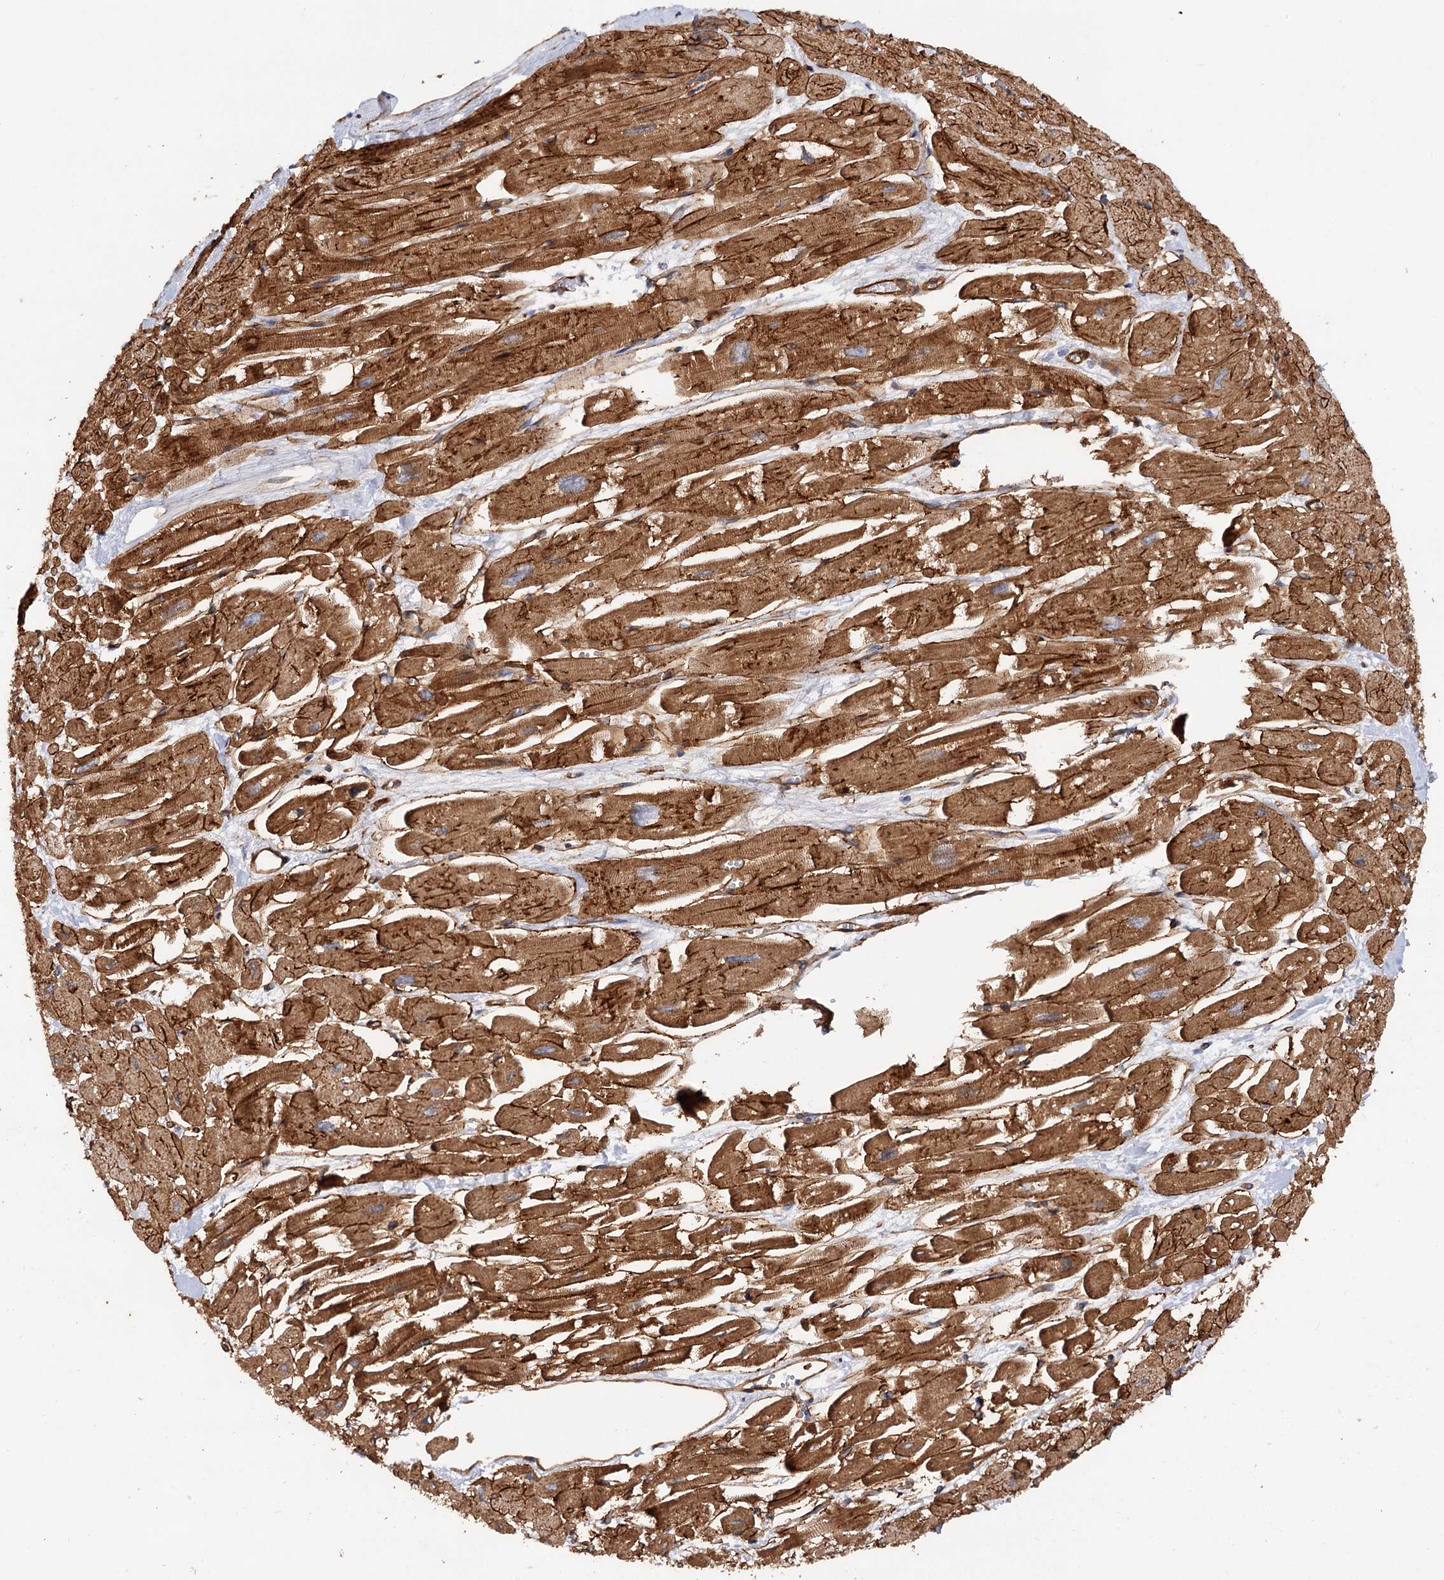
{"staining": {"intensity": "strong", "quantity": ">75%", "location": "cytoplasmic/membranous"}, "tissue": "heart muscle", "cell_type": "Cardiomyocytes", "image_type": "normal", "snomed": [{"axis": "morphology", "description": "Normal tissue, NOS"}, {"axis": "topography", "description": "Heart"}], "caption": "High-magnification brightfield microscopy of unremarkable heart muscle stained with DAB (3,3'-diaminobenzidine) (brown) and counterstained with hematoxylin (blue). cardiomyocytes exhibit strong cytoplasmic/membranous staining is identified in about>75% of cells.", "gene": "CSAD", "patient": {"sex": "male", "age": 54}}